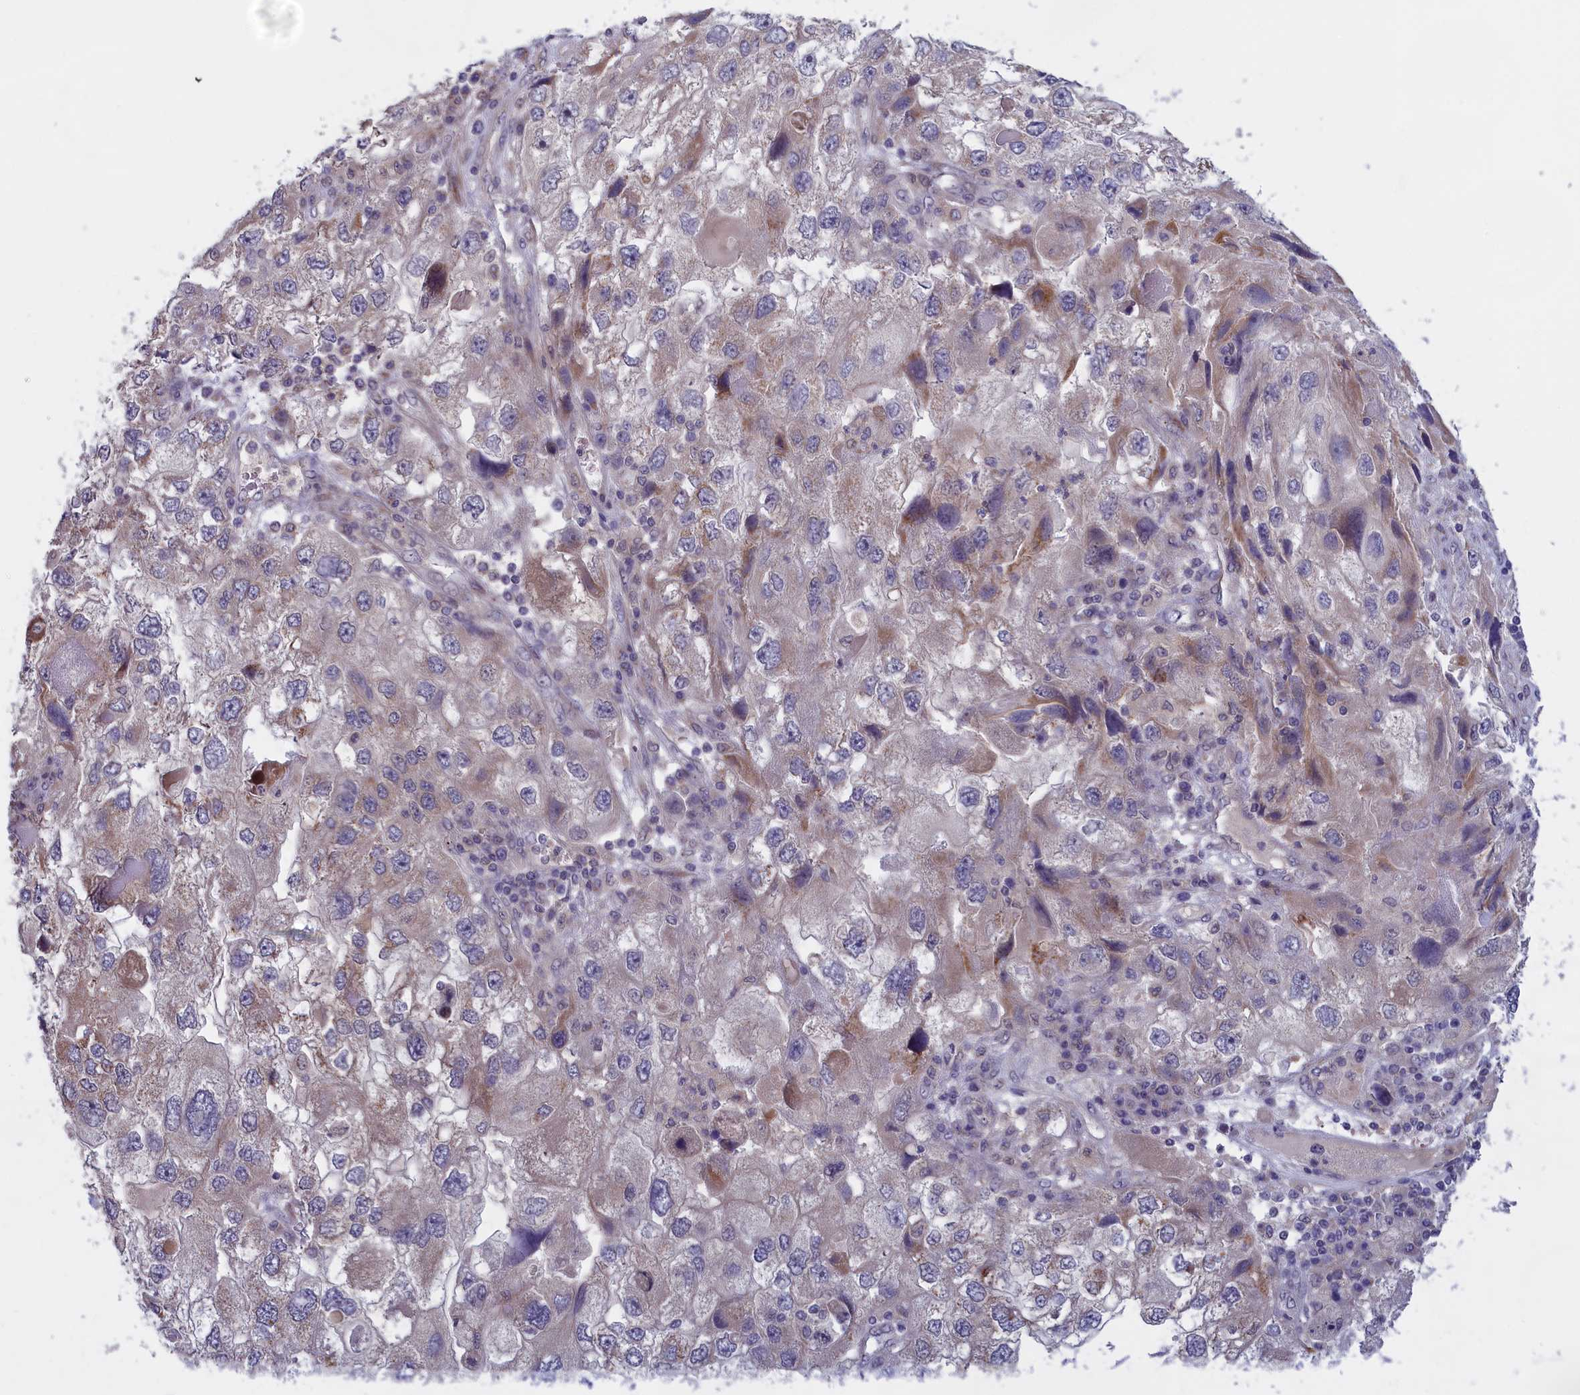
{"staining": {"intensity": "moderate", "quantity": "<25%", "location": "cytoplasmic/membranous"}, "tissue": "endometrial cancer", "cell_type": "Tumor cells", "image_type": "cancer", "snomed": [{"axis": "morphology", "description": "Adenocarcinoma, NOS"}, {"axis": "topography", "description": "Endometrium"}], "caption": "An immunohistochemistry (IHC) photomicrograph of tumor tissue is shown. Protein staining in brown shows moderate cytoplasmic/membranous positivity in endometrial adenocarcinoma within tumor cells. The protein of interest is shown in brown color, while the nuclei are stained blue.", "gene": "IGFALS", "patient": {"sex": "female", "age": 49}}